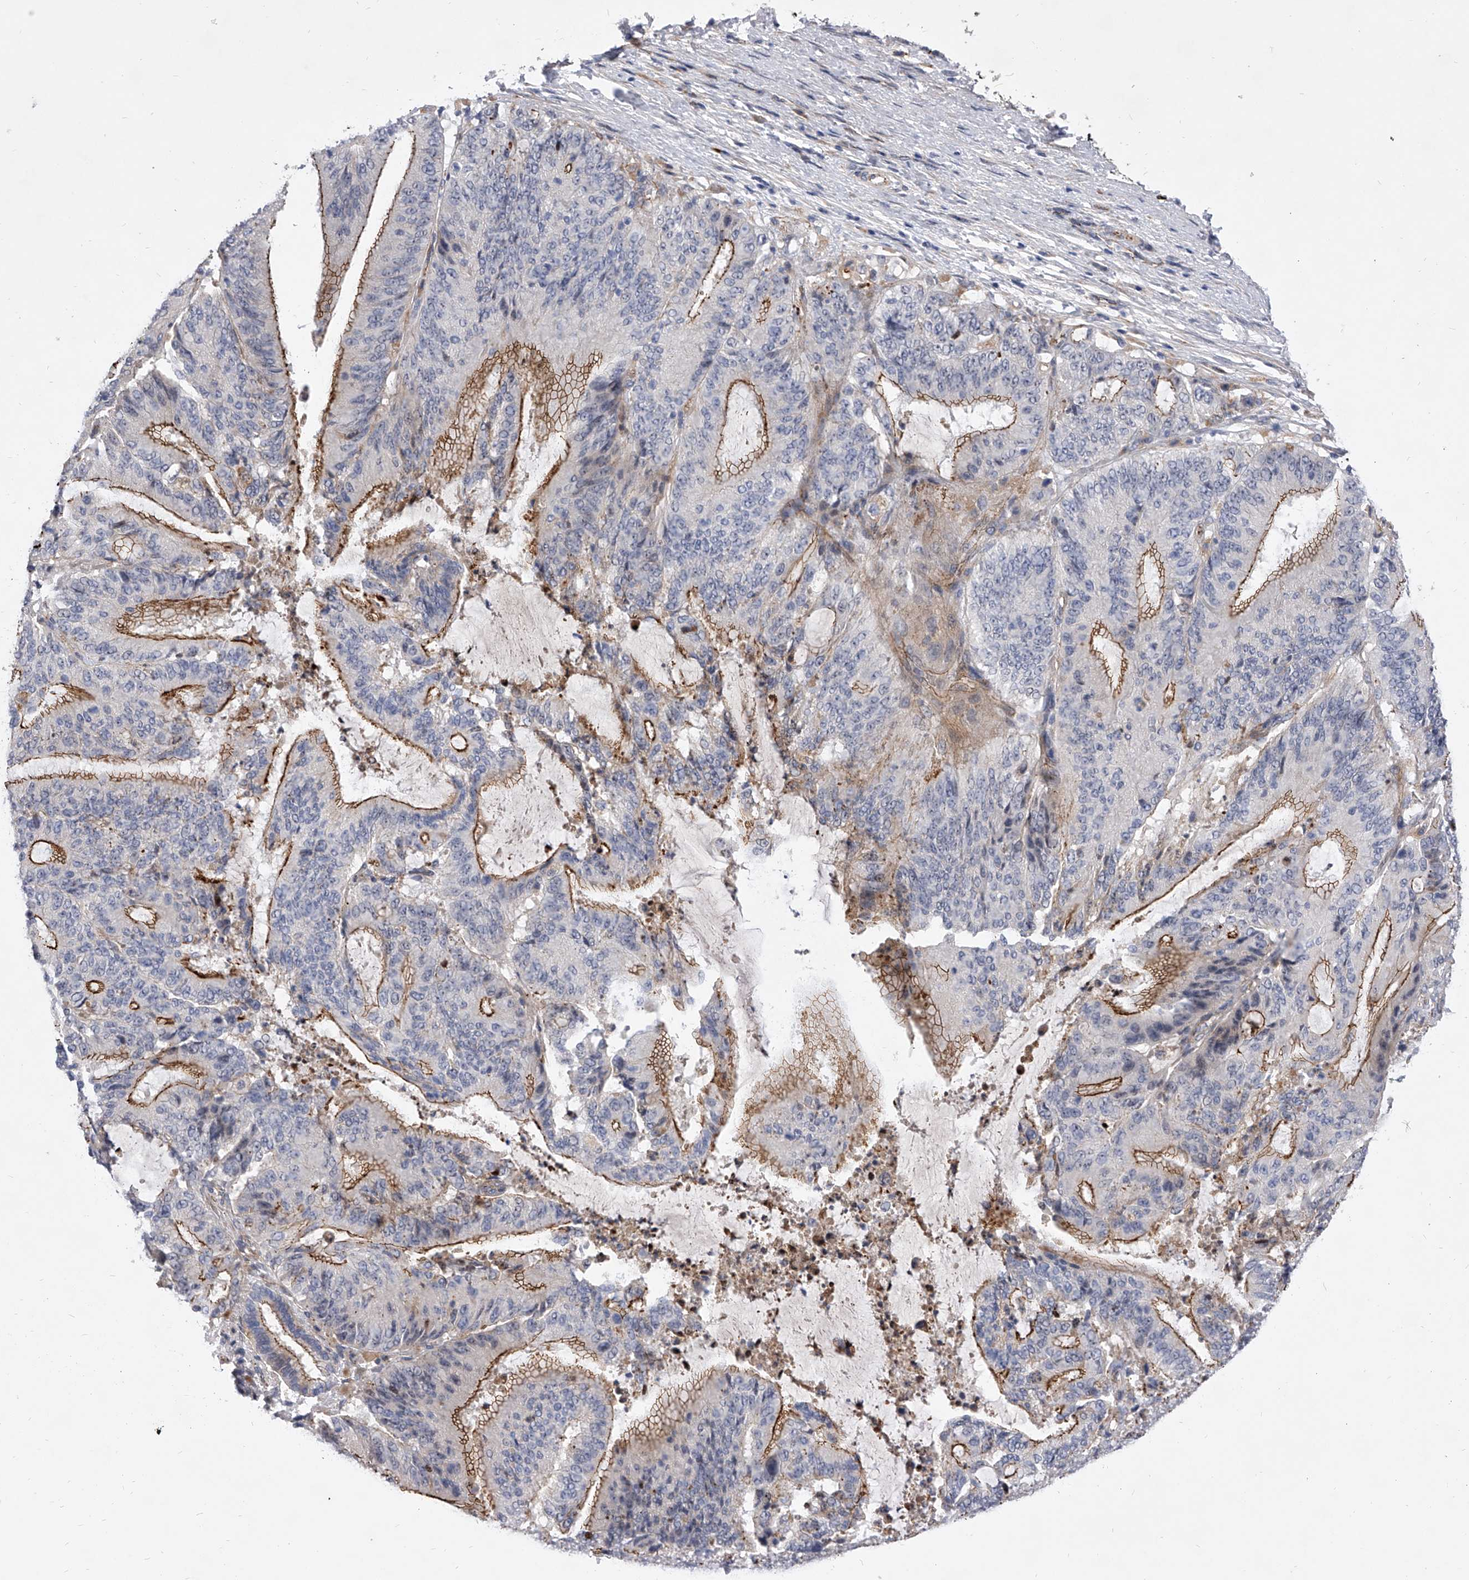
{"staining": {"intensity": "strong", "quantity": "<25%", "location": "cytoplasmic/membranous"}, "tissue": "liver cancer", "cell_type": "Tumor cells", "image_type": "cancer", "snomed": [{"axis": "morphology", "description": "Normal tissue, NOS"}, {"axis": "morphology", "description": "Cholangiocarcinoma"}, {"axis": "topography", "description": "Liver"}, {"axis": "topography", "description": "Peripheral nerve tissue"}], "caption": "Liver cancer (cholangiocarcinoma) tissue shows strong cytoplasmic/membranous positivity in about <25% of tumor cells", "gene": "MINDY4", "patient": {"sex": "female", "age": 73}}